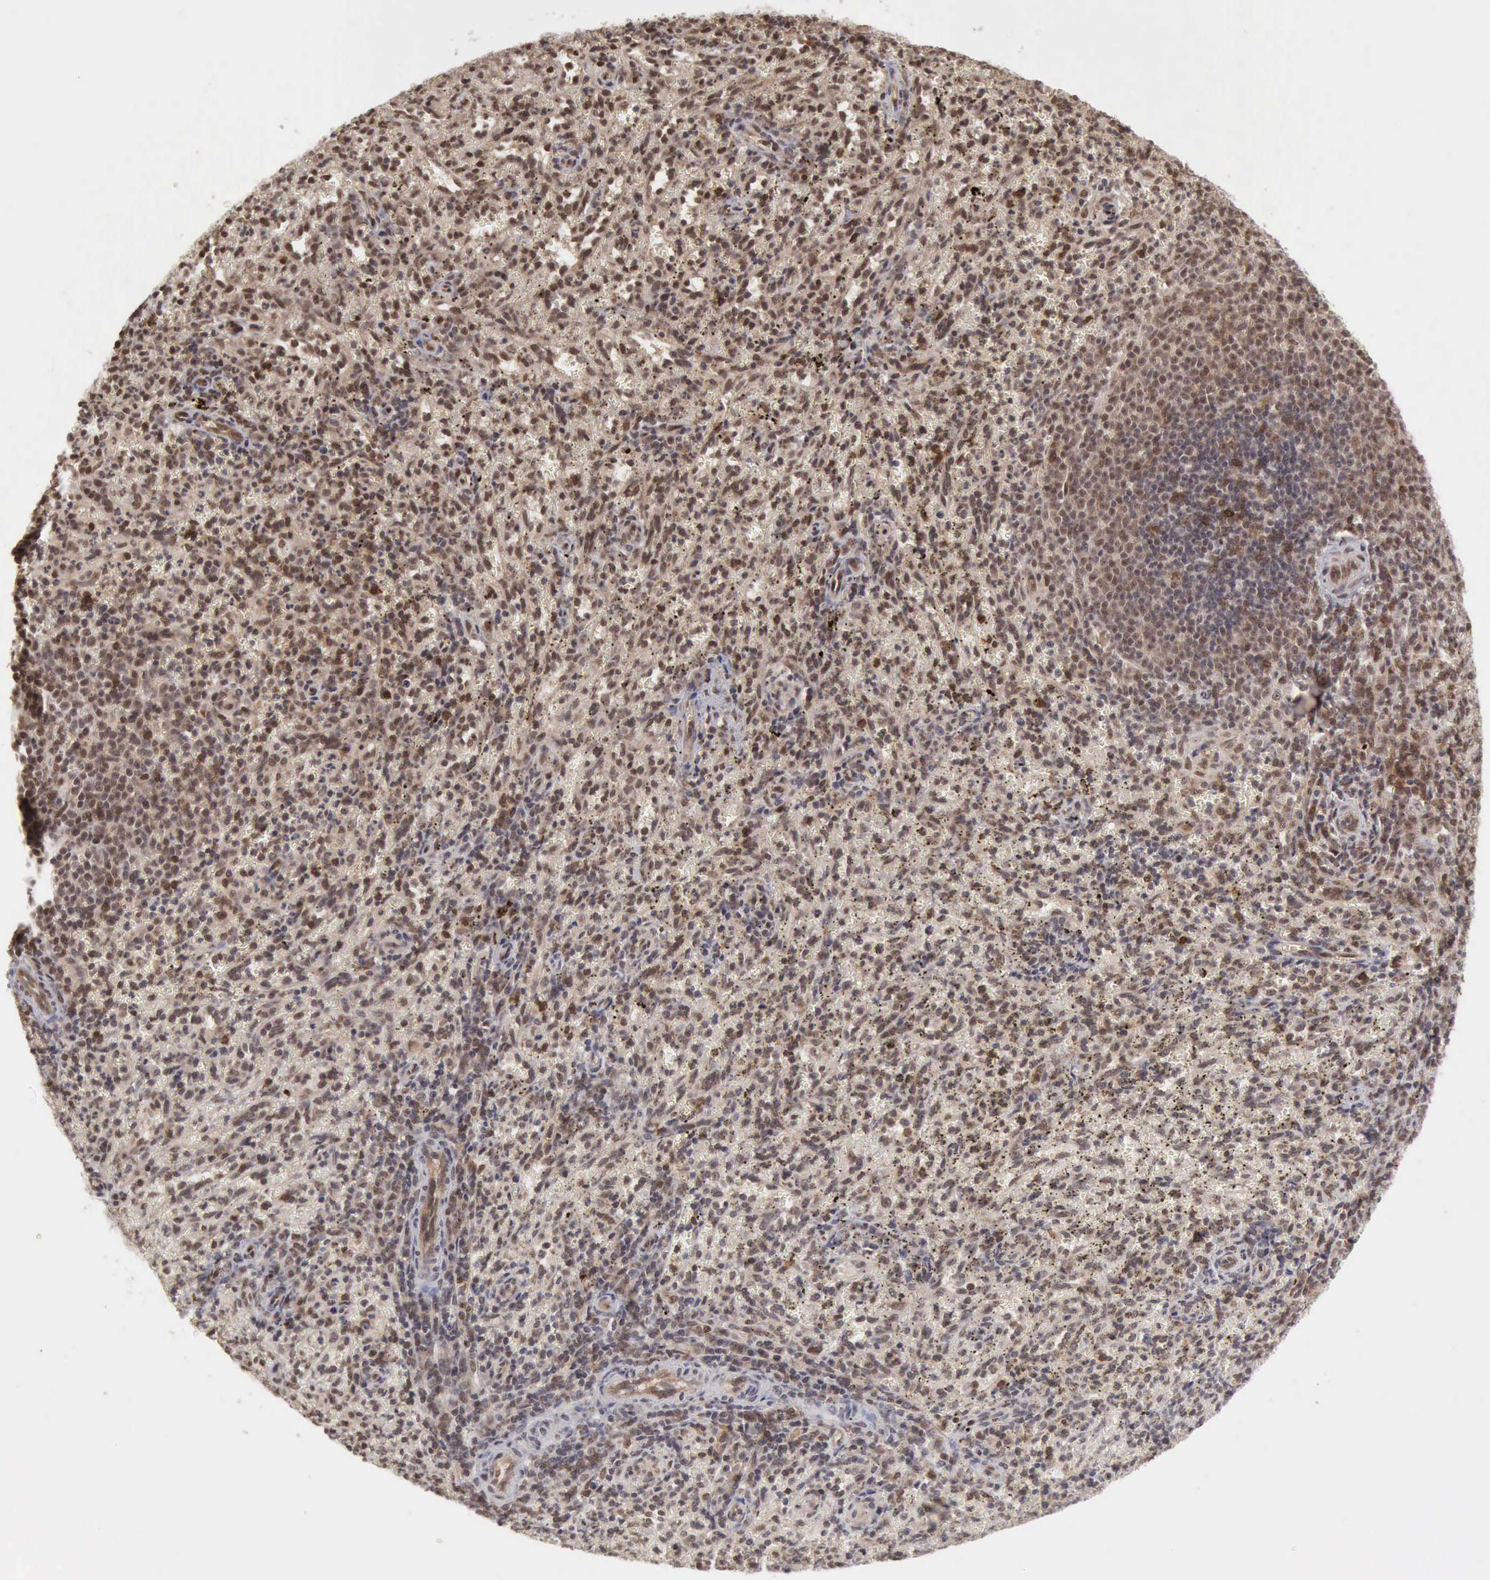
{"staining": {"intensity": "moderate", "quantity": "25%-75%", "location": "nuclear"}, "tissue": "spleen", "cell_type": "Cells in red pulp", "image_type": "normal", "snomed": [{"axis": "morphology", "description": "Normal tissue, NOS"}, {"axis": "topography", "description": "Spleen"}], "caption": "This photomicrograph exhibits normal spleen stained with immunohistochemistry (IHC) to label a protein in brown. The nuclear of cells in red pulp show moderate positivity for the protein. Nuclei are counter-stained blue.", "gene": "CDKN2A", "patient": {"sex": "female", "age": 10}}